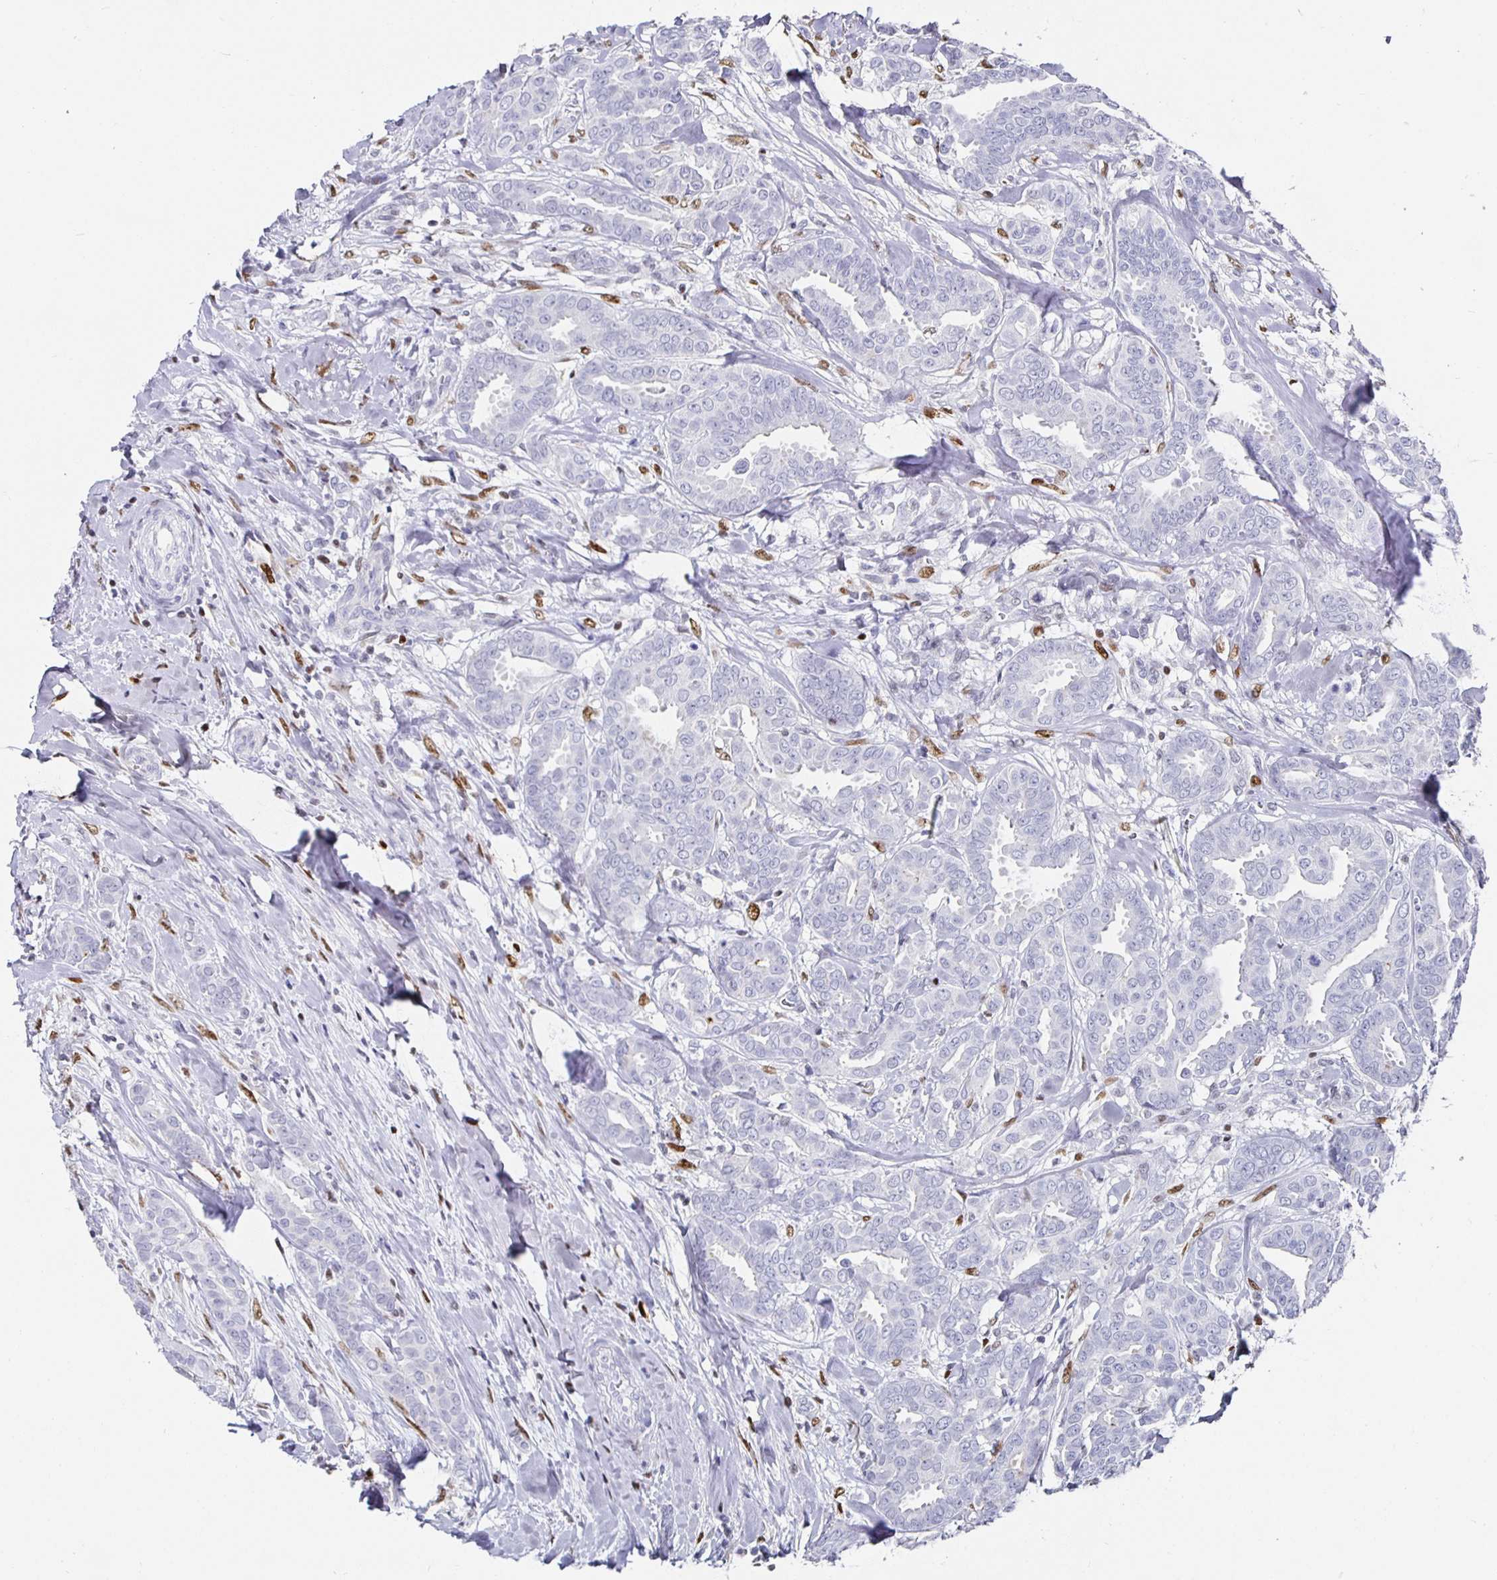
{"staining": {"intensity": "negative", "quantity": "none", "location": "none"}, "tissue": "breast cancer", "cell_type": "Tumor cells", "image_type": "cancer", "snomed": [{"axis": "morphology", "description": "Duct carcinoma"}, {"axis": "topography", "description": "Breast"}], "caption": "A histopathology image of breast intraductal carcinoma stained for a protein demonstrates no brown staining in tumor cells.", "gene": "RUNX2", "patient": {"sex": "female", "age": 45}}